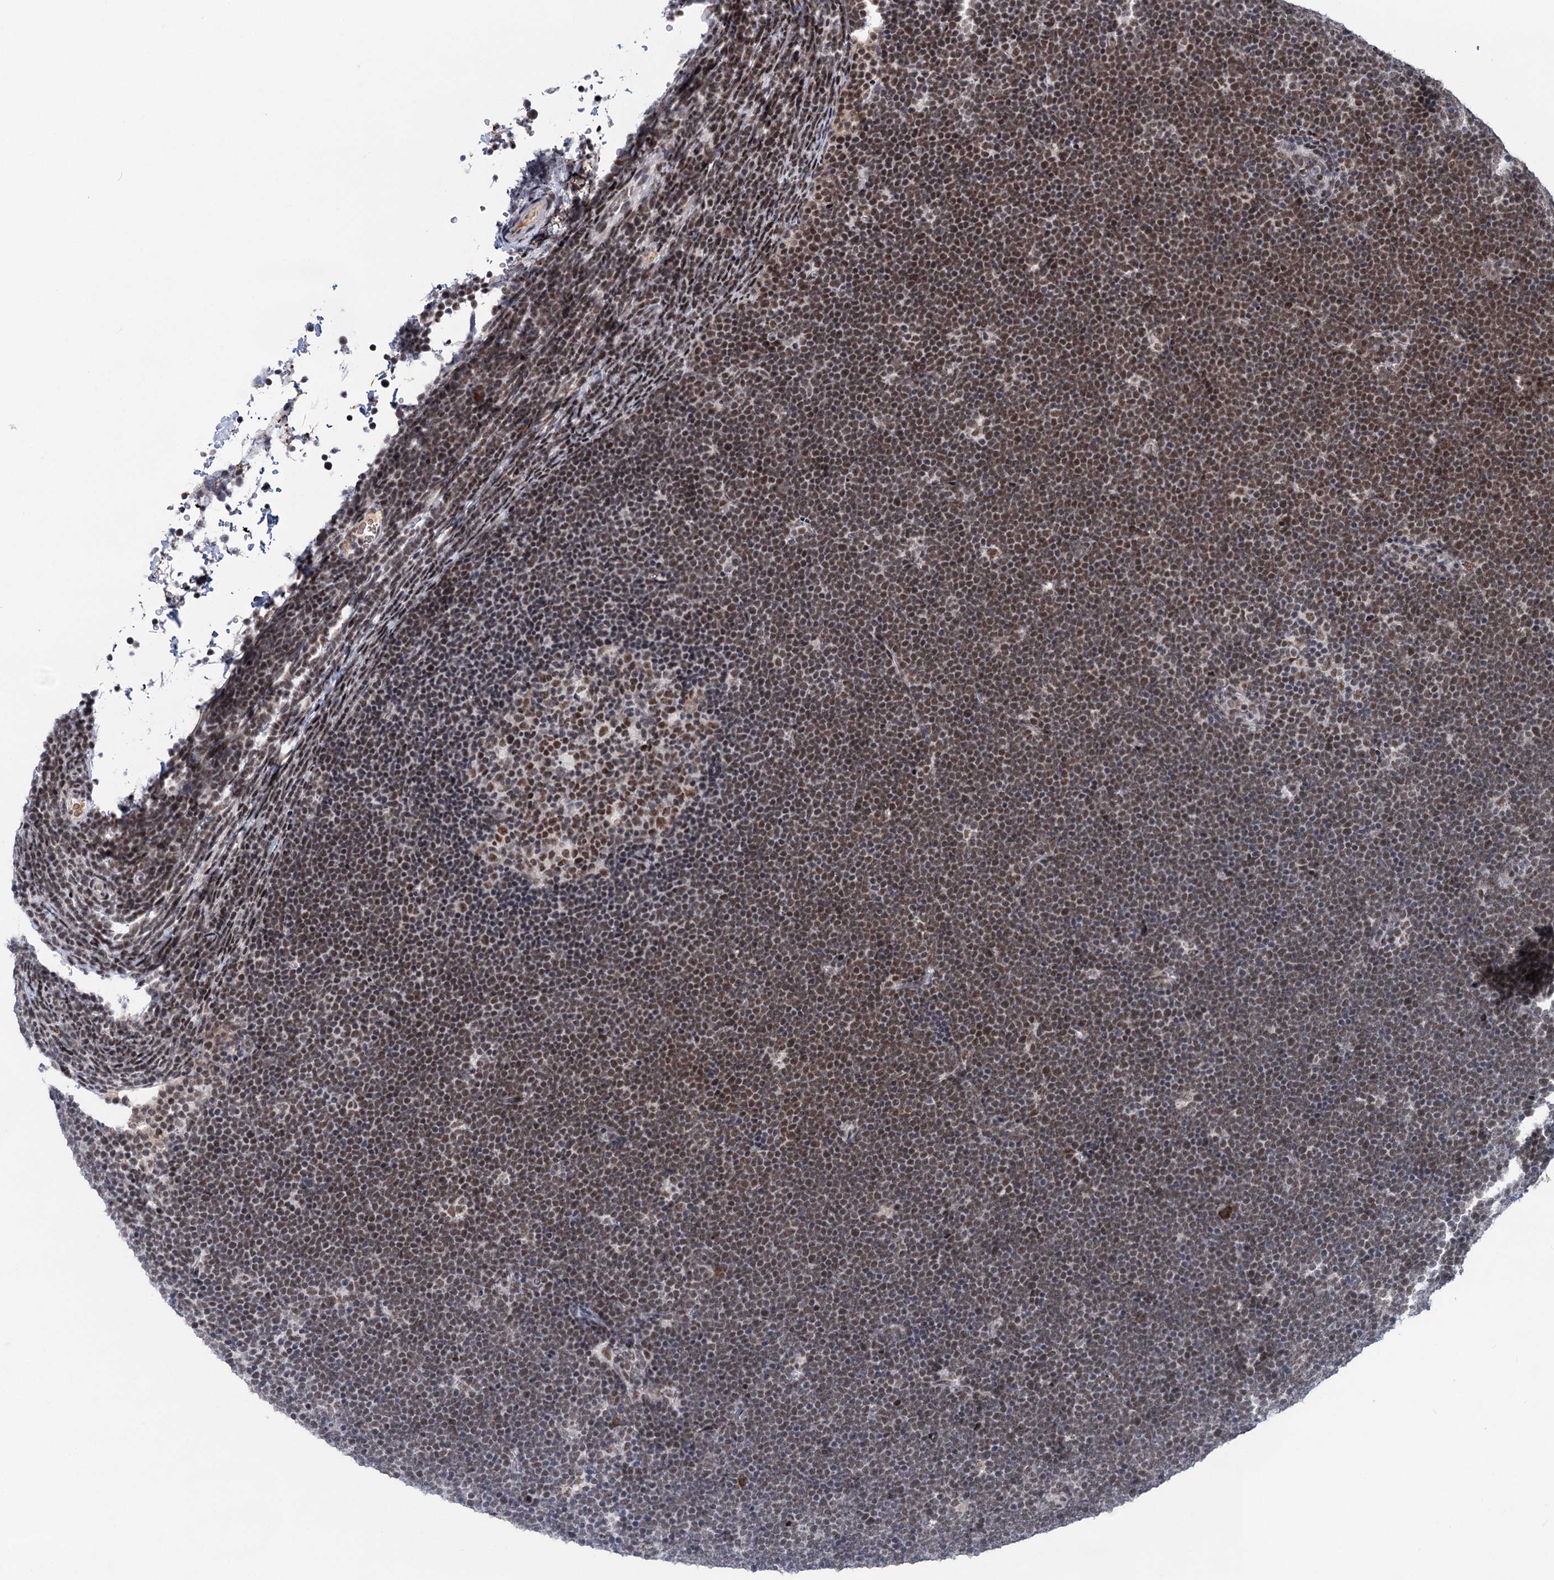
{"staining": {"intensity": "moderate", "quantity": "25%-75%", "location": "nuclear"}, "tissue": "lymphoma", "cell_type": "Tumor cells", "image_type": "cancer", "snomed": [{"axis": "morphology", "description": "Malignant lymphoma, non-Hodgkin's type, High grade"}, {"axis": "topography", "description": "Lymph node"}], "caption": "A photomicrograph showing moderate nuclear staining in approximately 25%-75% of tumor cells in malignant lymphoma, non-Hodgkin's type (high-grade), as visualized by brown immunohistochemical staining.", "gene": "ZCCHC10", "patient": {"sex": "male", "age": 13}}